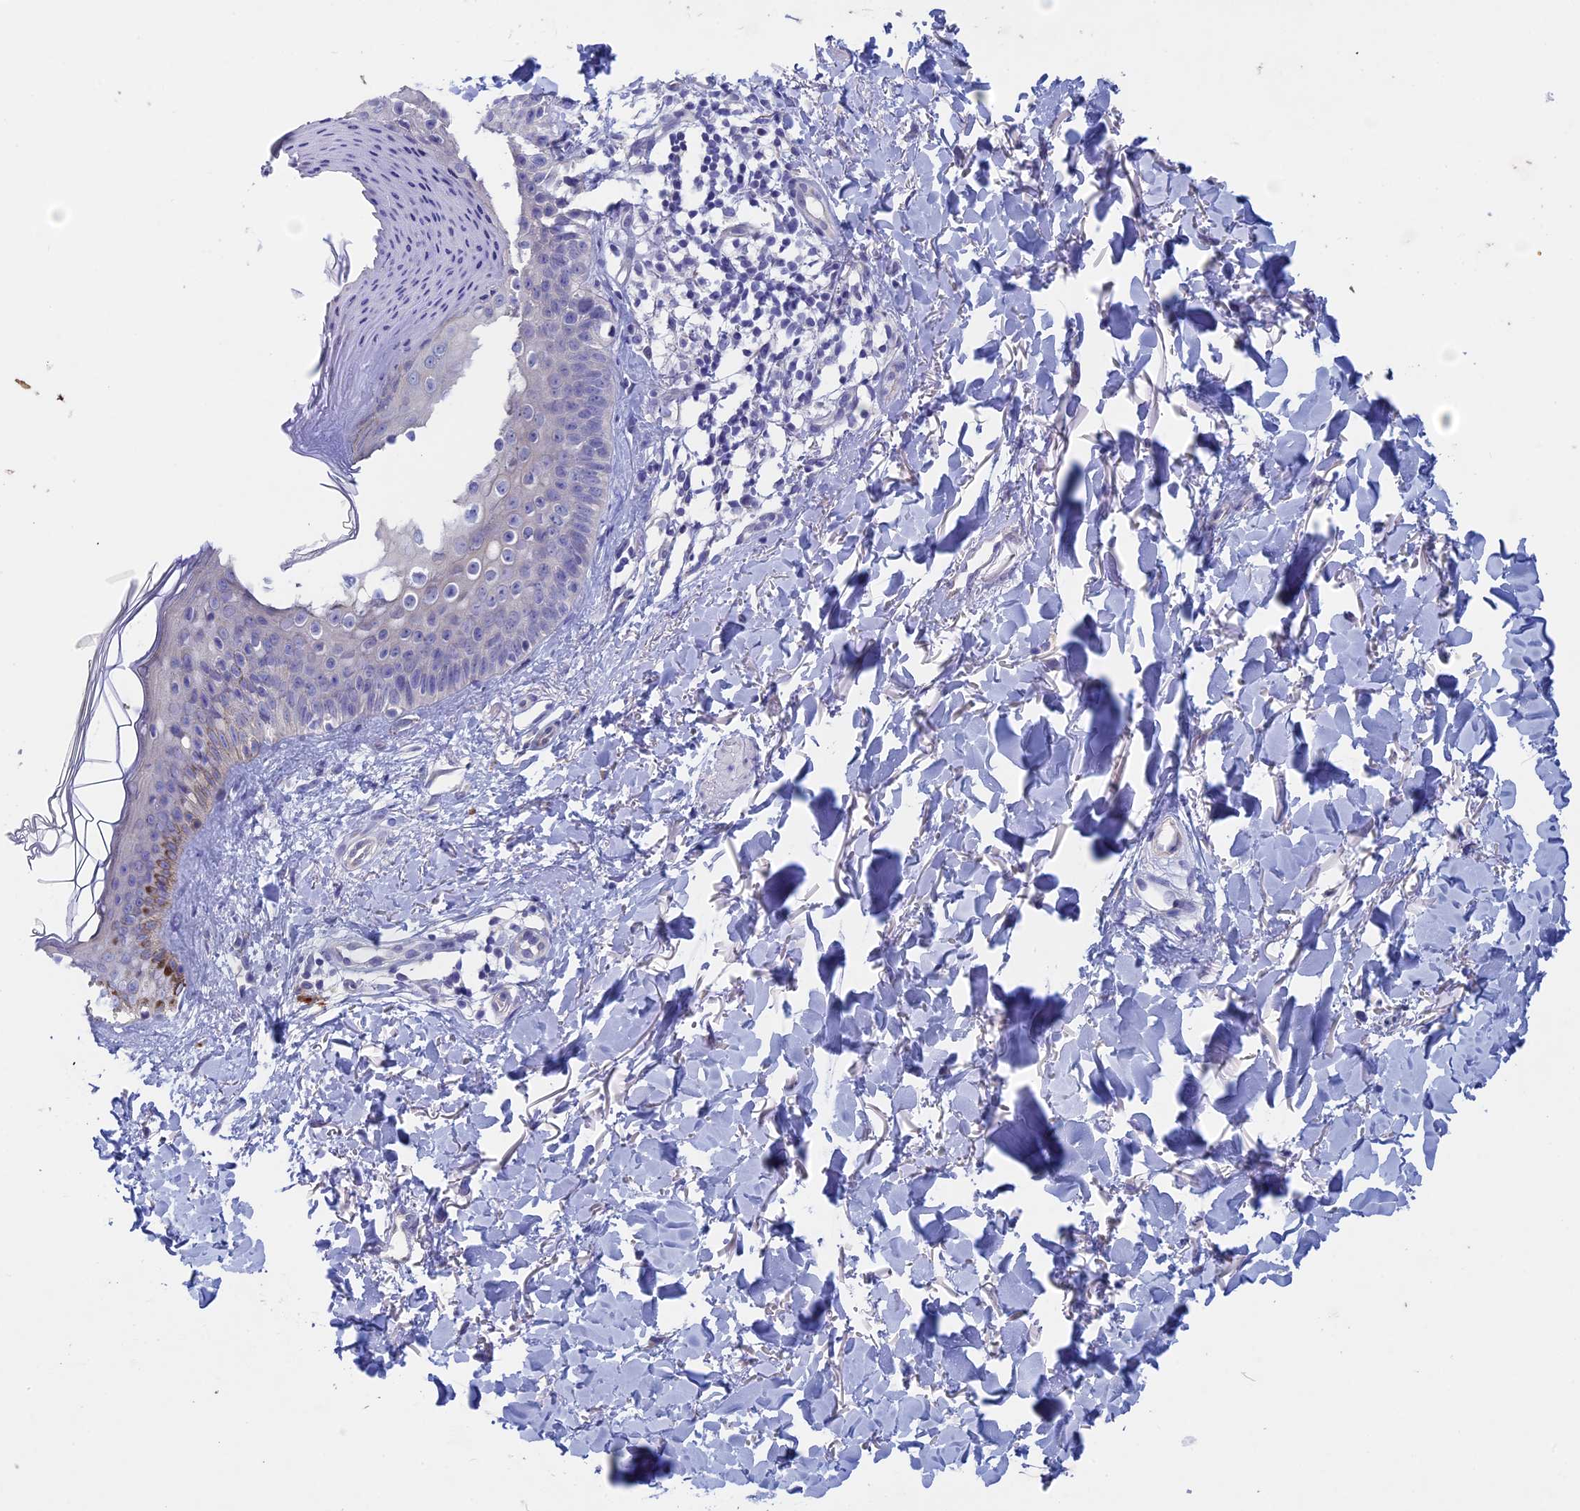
{"staining": {"intensity": "negative", "quantity": "none", "location": "none"}, "tissue": "skin", "cell_type": "Fibroblasts", "image_type": "normal", "snomed": [{"axis": "morphology", "description": "Normal tissue, NOS"}, {"axis": "topography", "description": "Skin"}], "caption": "Fibroblasts are negative for protein expression in unremarkable human skin. The staining was performed using DAB to visualize the protein expression in brown, while the nuclei were stained in blue with hematoxylin (Magnification: 20x).", "gene": "BTBD19", "patient": {"sex": "female", "age": 58}}